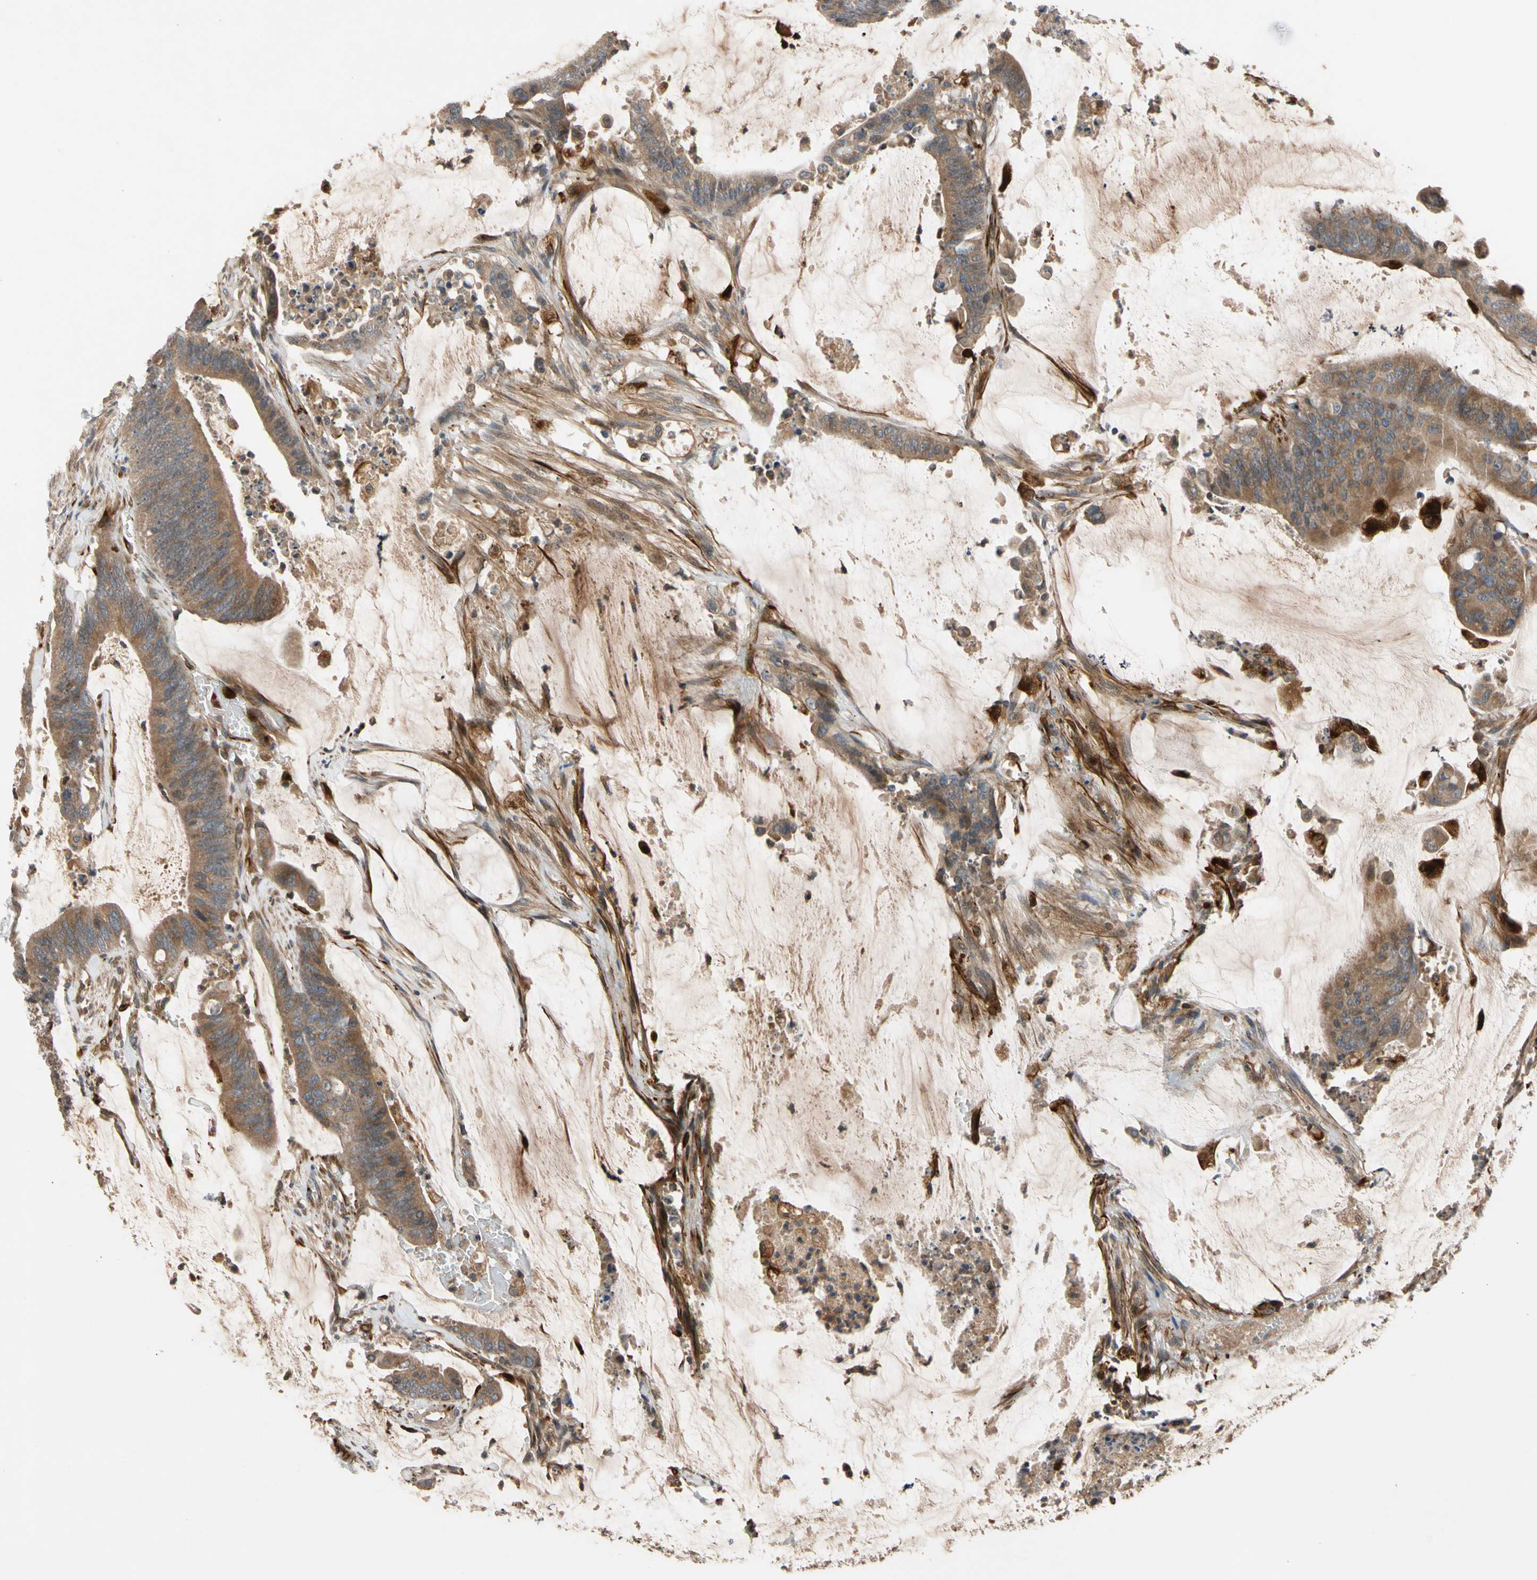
{"staining": {"intensity": "moderate", "quantity": ">75%", "location": "cytoplasmic/membranous"}, "tissue": "colorectal cancer", "cell_type": "Tumor cells", "image_type": "cancer", "snomed": [{"axis": "morphology", "description": "Adenocarcinoma, NOS"}, {"axis": "topography", "description": "Rectum"}], "caption": "Protein analysis of colorectal adenocarcinoma tissue reveals moderate cytoplasmic/membranous positivity in approximately >75% of tumor cells.", "gene": "FGD6", "patient": {"sex": "female", "age": 66}}